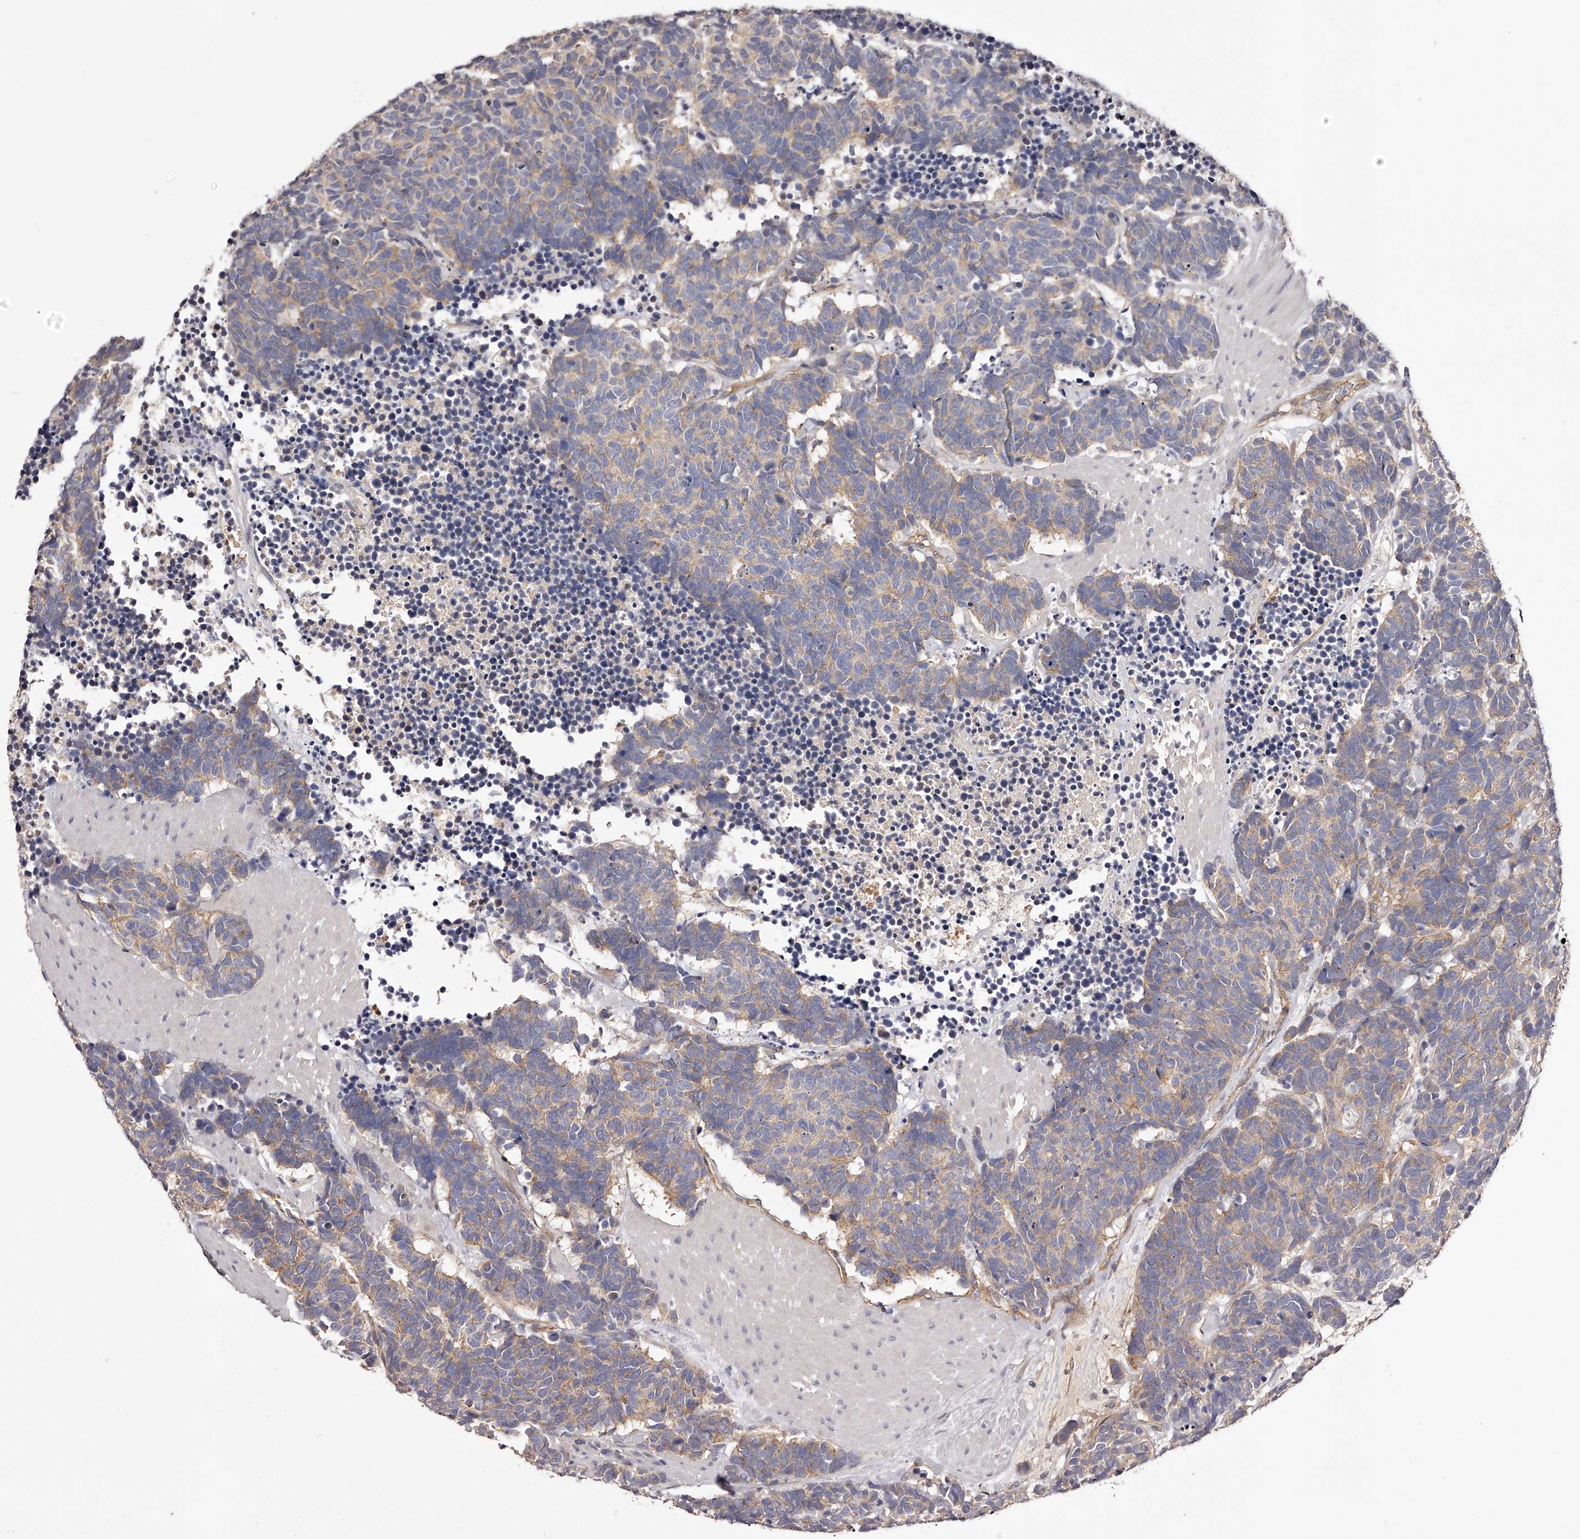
{"staining": {"intensity": "weak", "quantity": ">75%", "location": "cytoplasmic/membranous"}, "tissue": "carcinoid", "cell_type": "Tumor cells", "image_type": "cancer", "snomed": [{"axis": "morphology", "description": "Carcinoma, NOS"}, {"axis": "morphology", "description": "Carcinoid, malignant, NOS"}, {"axis": "topography", "description": "Urinary bladder"}], "caption": "Protein staining by immunohistochemistry displays weak cytoplasmic/membranous staining in approximately >75% of tumor cells in malignant carcinoid. The protein is shown in brown color, while the nuclei are stained blue.", "gene": "LTV1", "patient": {"sex": "male", "age": 57}}